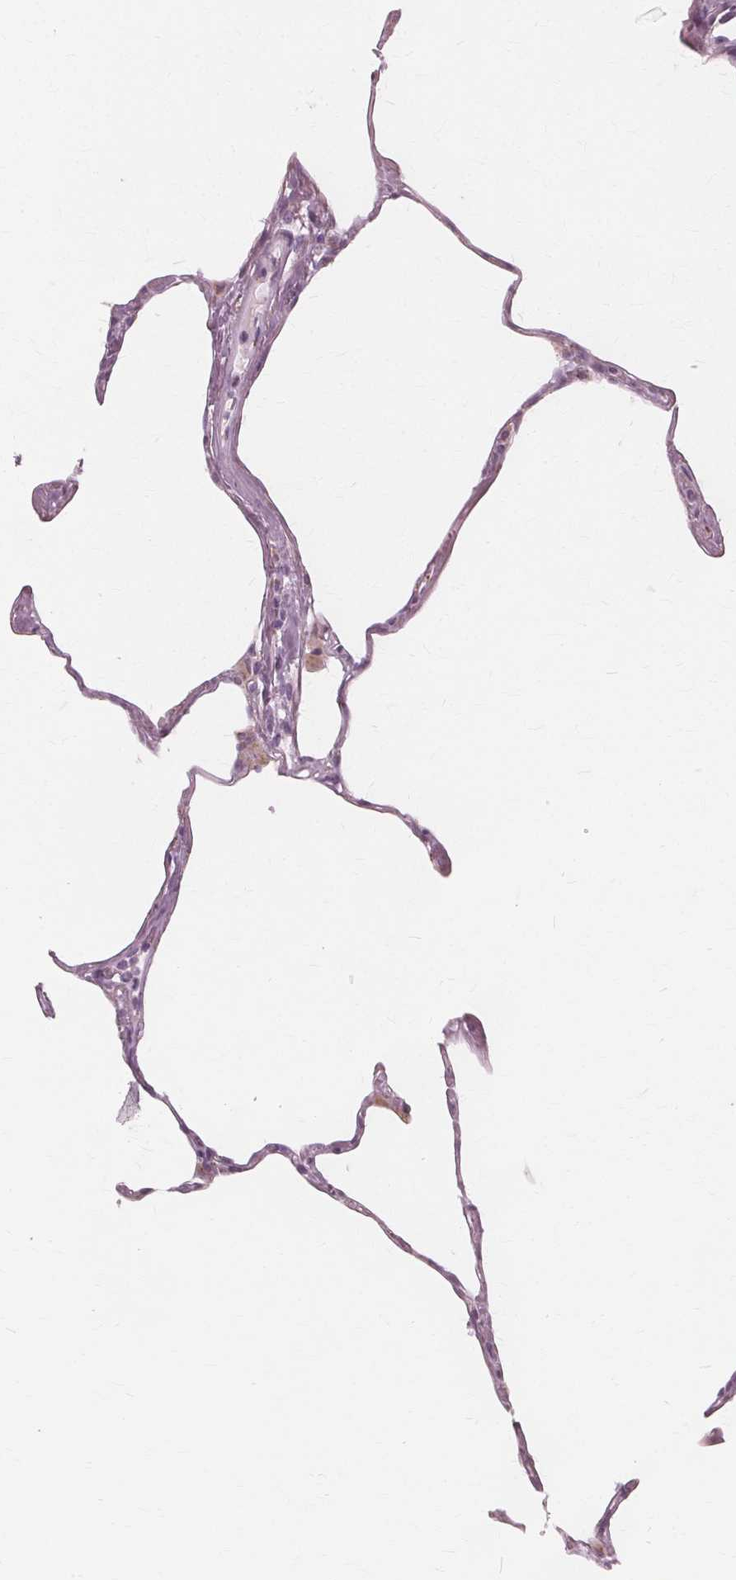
{"staining": {"intensity": "negative", "quantity": "none", "location": "none"}, "tissue": "lung", "cell_type": "Alveolar cells", "image_type": "normal", "snomed": [{"axis": "morphology", "description": "Normal tissue, NOS"}, {"axis": "topography", "description": "Lung"}], "caption": "An IHC histopathology image of benign lung is shown. There is no staining in alveolar cells of lung.", "gene": "DNASE2", "patient": {"sex": "male", "age": 65}}